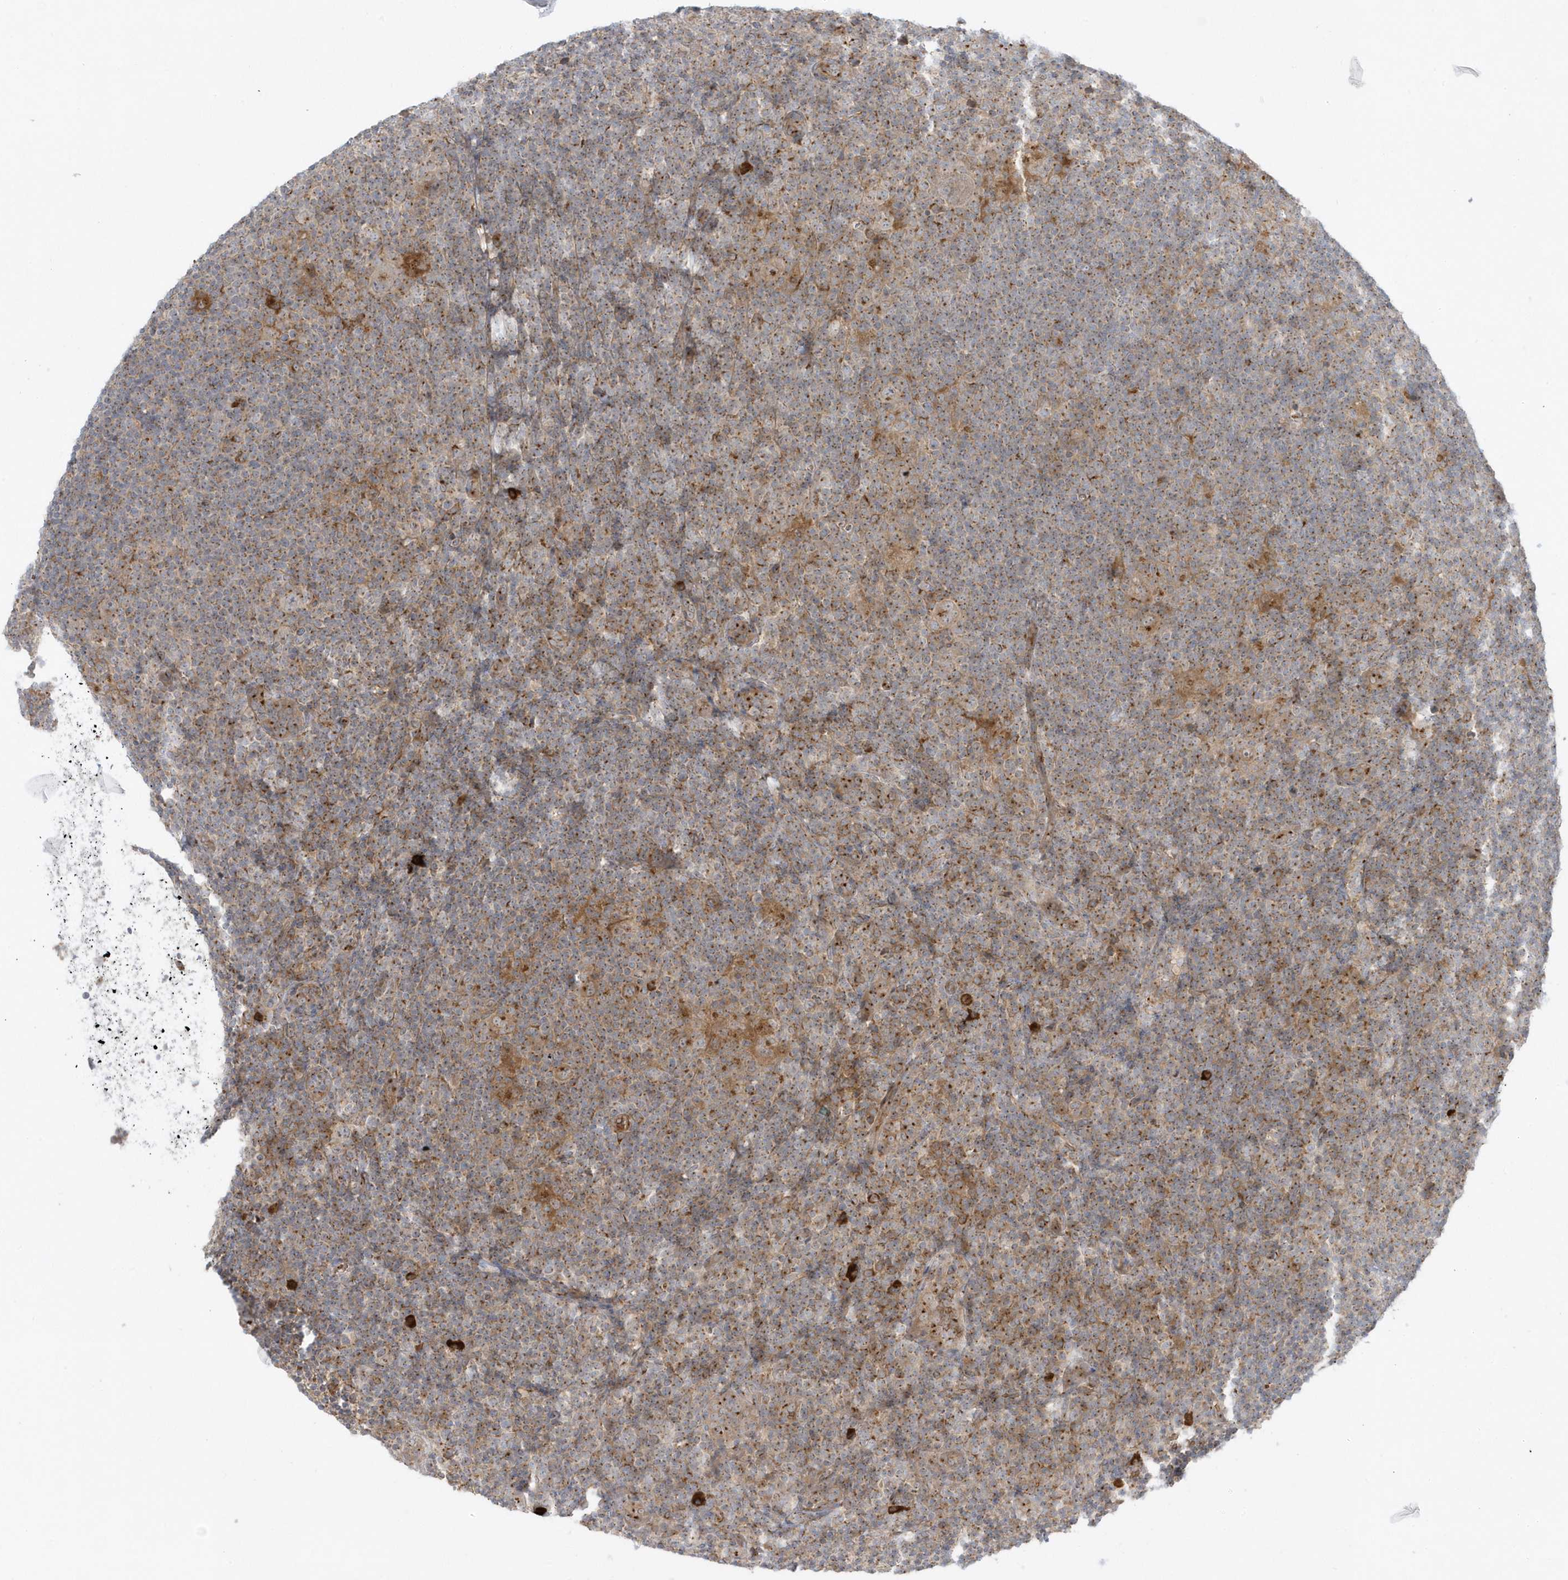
{"staining": {"intensity": "moderate", "quantity": ">75%", "location": "cytoplasmic/membranous"}, "tissue": "lymphoma", "cell_type": "Tumor cells", "image_type": "cancer", "snomed": [{"axis": "morphology", "description": "Hodgkin's disease, NOS"}, {"axis": "topography", "description": "Lymph node"}], "caption": "Moderate cytoplasmic/membranous staining is seen in about >75% of tumor cells in lymphoma.", "gene": "RPP40", "patient": {"sex": "female", "age": 57}}